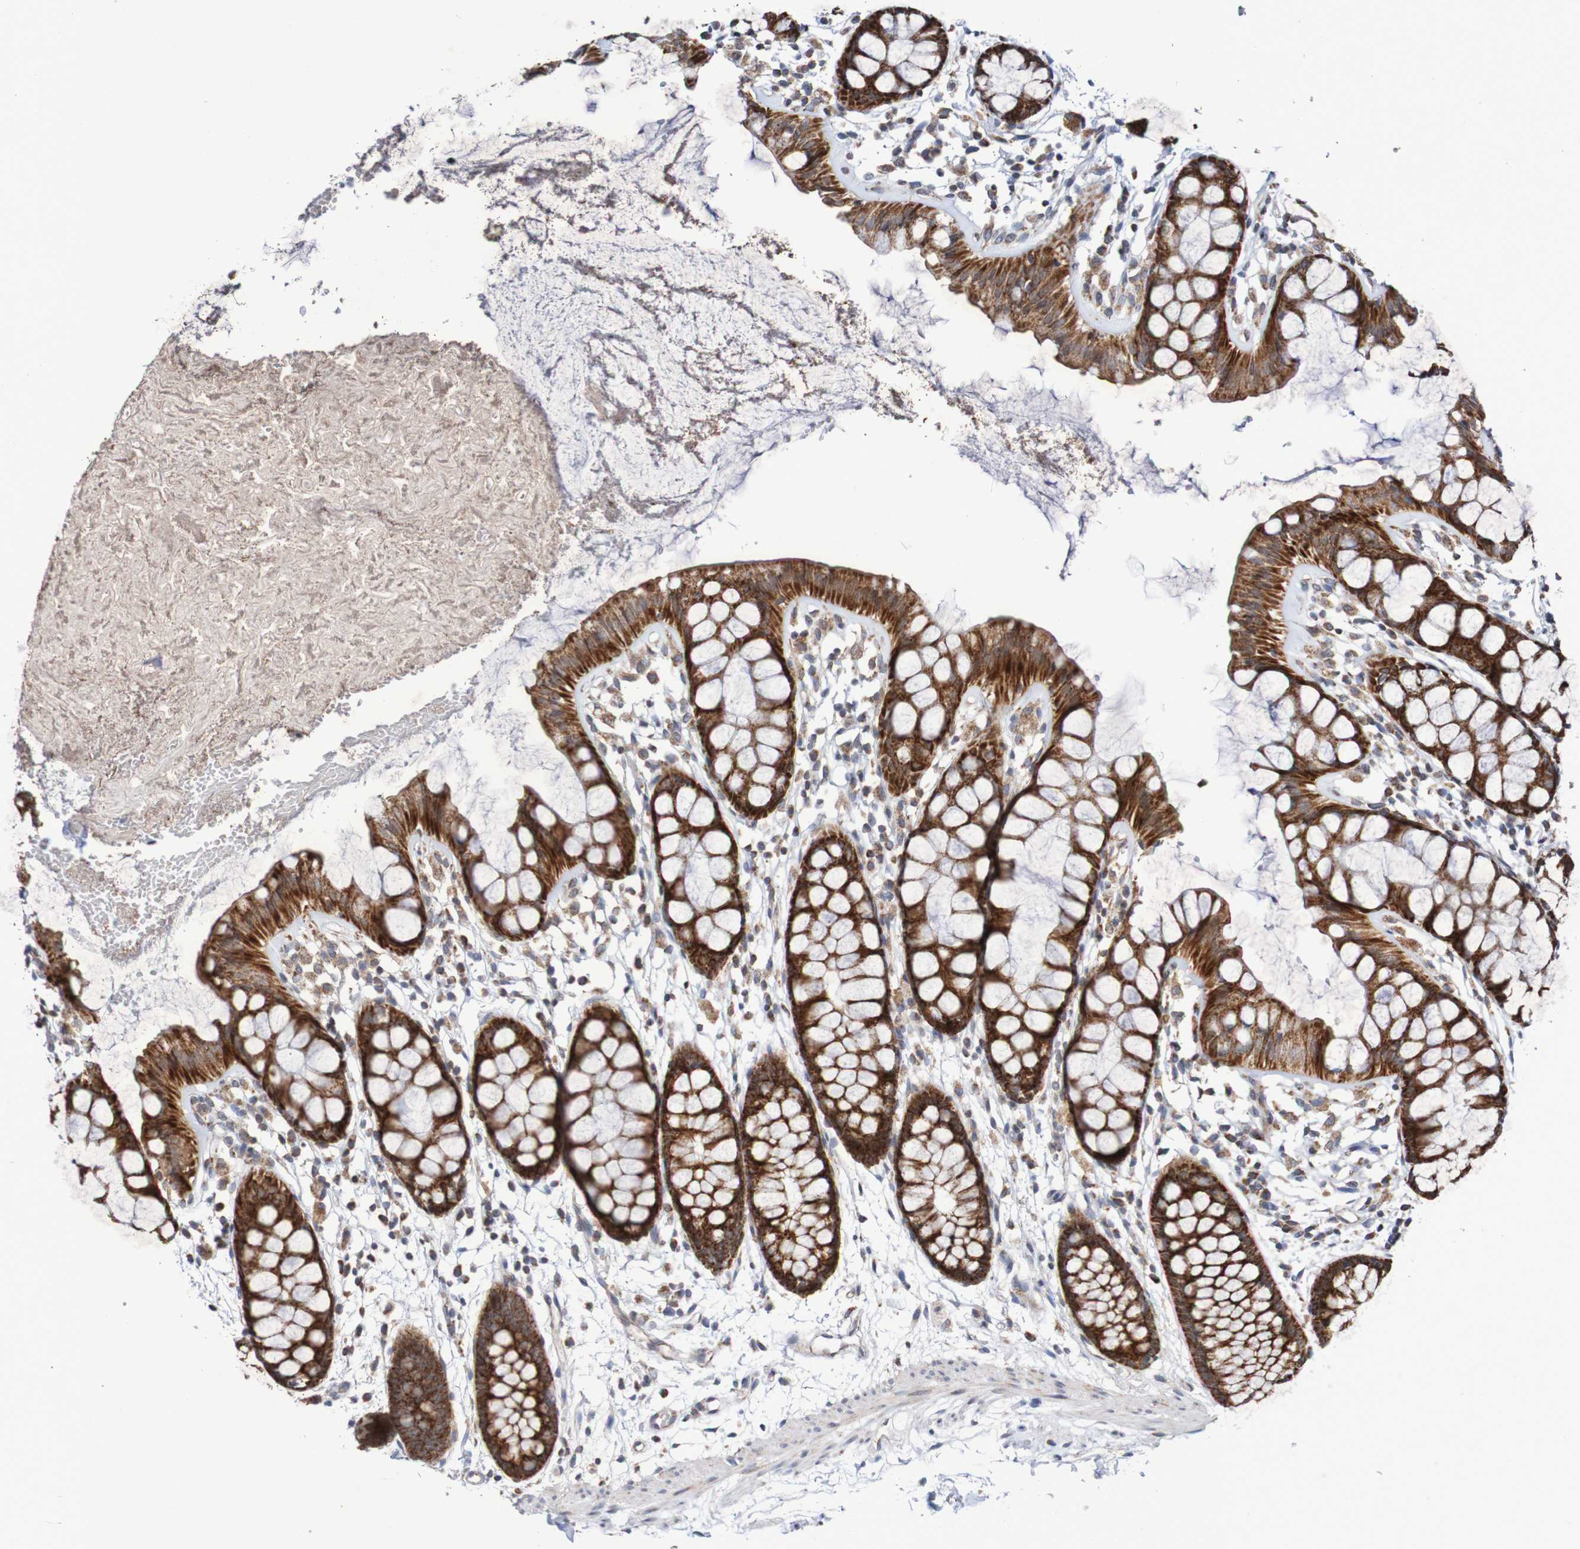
{"staining": {"intensity": "strong", "quantity": ">75%", "location": "cytoplasmic/membranous"}, "tissue": "rectum", "cell_type": "Glandular cells", "image_type": "normal", "snomed": [{"axis": "morphology", "description": "Normal tissue, NOS"}, {"axis": "topography", "description": "Rectum"}], "caption": "High-magnification brightfield microscopy of benign rectum stained with DAB (brown) and counterstained with hematoxylin (blue). glandular cells exhibit strong cytoplasmic/membranous positivity is appreciated in approximately>75% of cells.", "gene": "DVL1", "patient": {"sex": "female", "age": 66}}